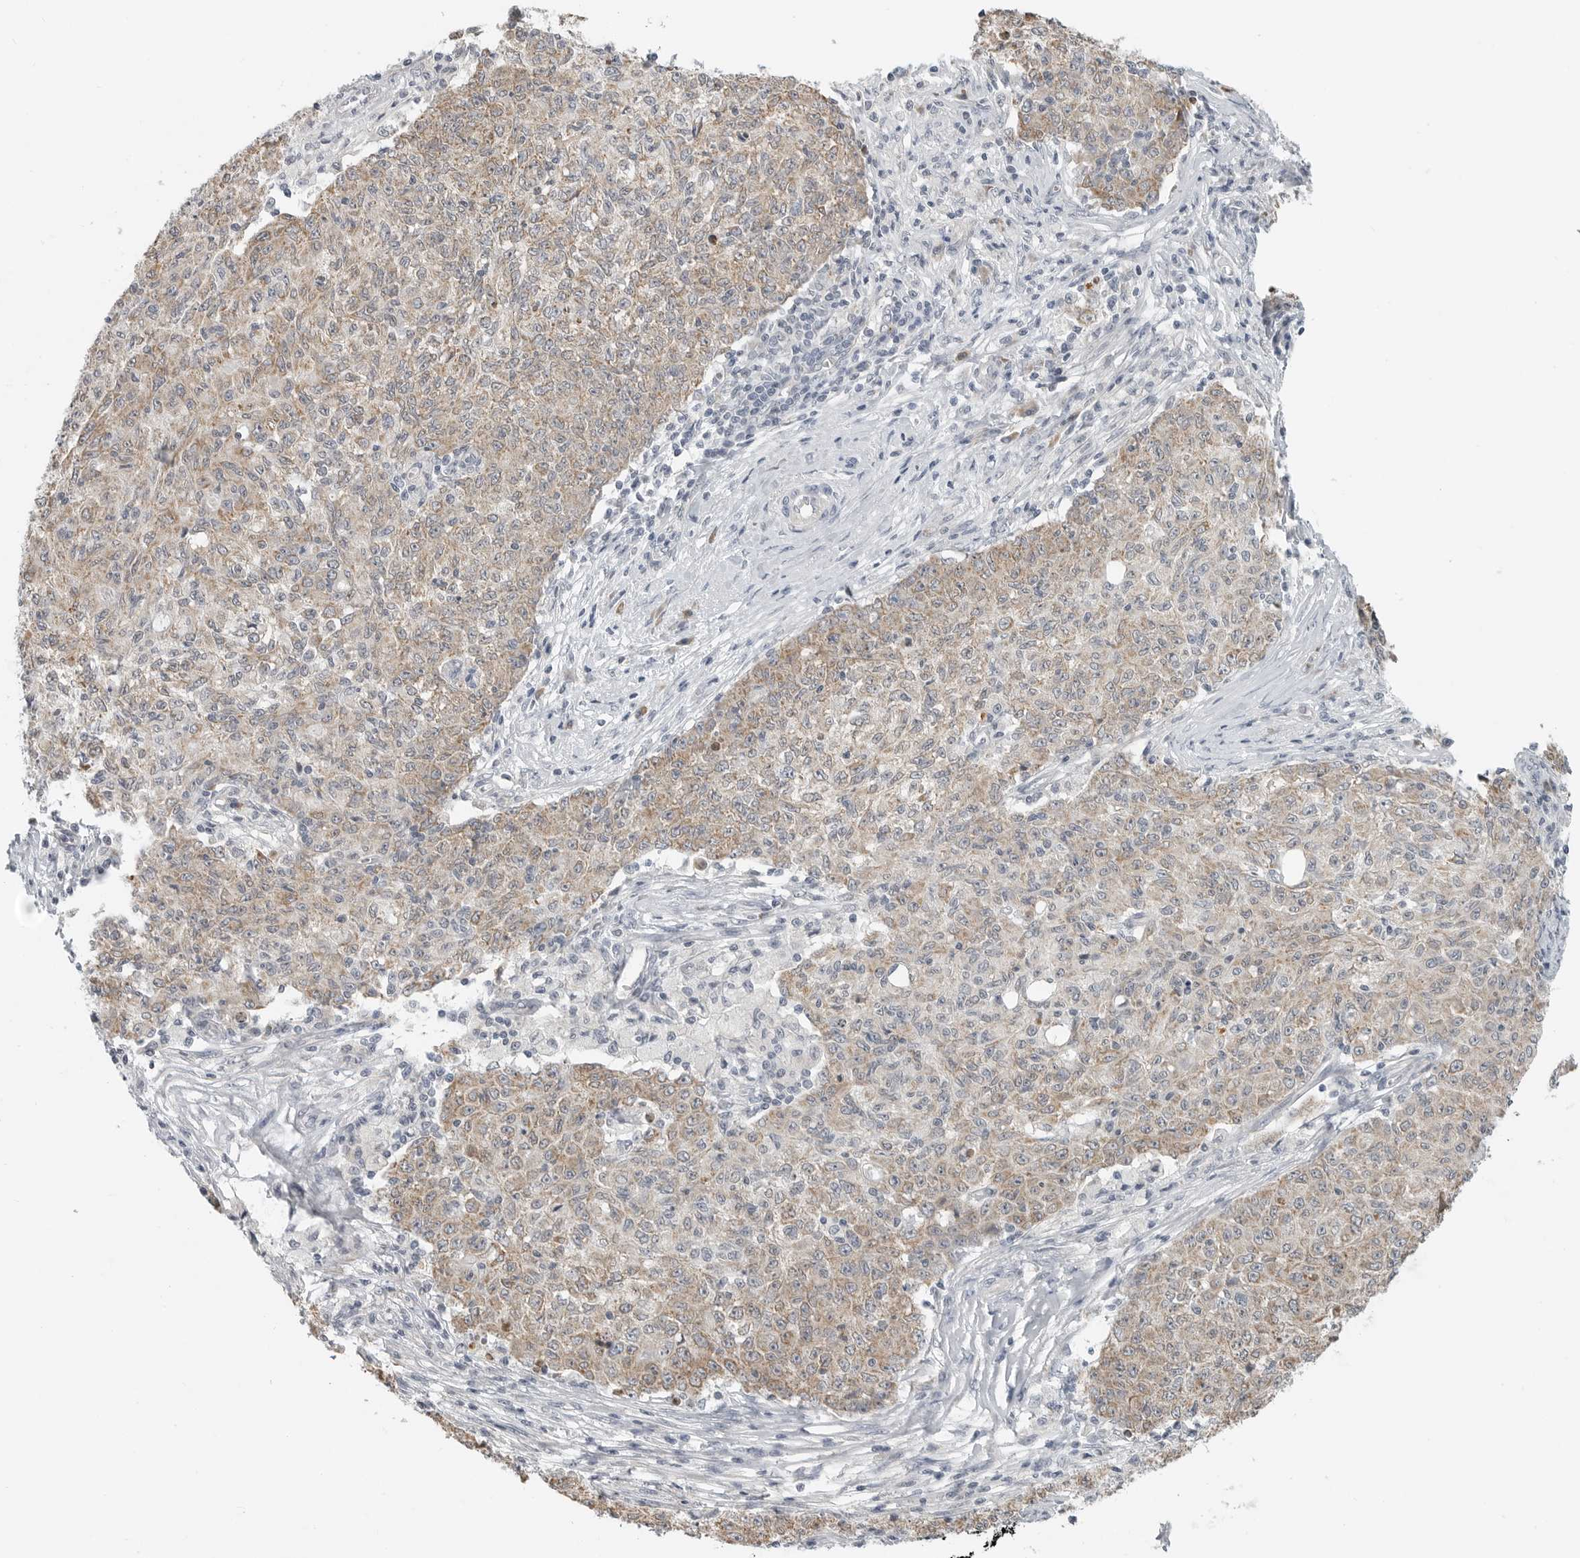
{"staining": {"intensity": "weak", "quantity": ">75%", "location": "cytoplasmic/membranous"}, "tissue": "ovarian cancer", "cell_type": "Tumor cells", "image_type": "cancer", "snomed": [{"axis": "morphology", "description": "Carcinoma, endometroid"}, {"axis": "topography", "description": "Ovary"}], "caption": "An immunohistochemistry photomicrograph of neoplastic tissue is shown. Protein staining in brown labels weak cytoplasmic/membranous positivity in endometroid carcinoma (ovarian) within tumor cells.", "gene": "IL12RB2", "patient": {"sex": "female", "age": 42}}